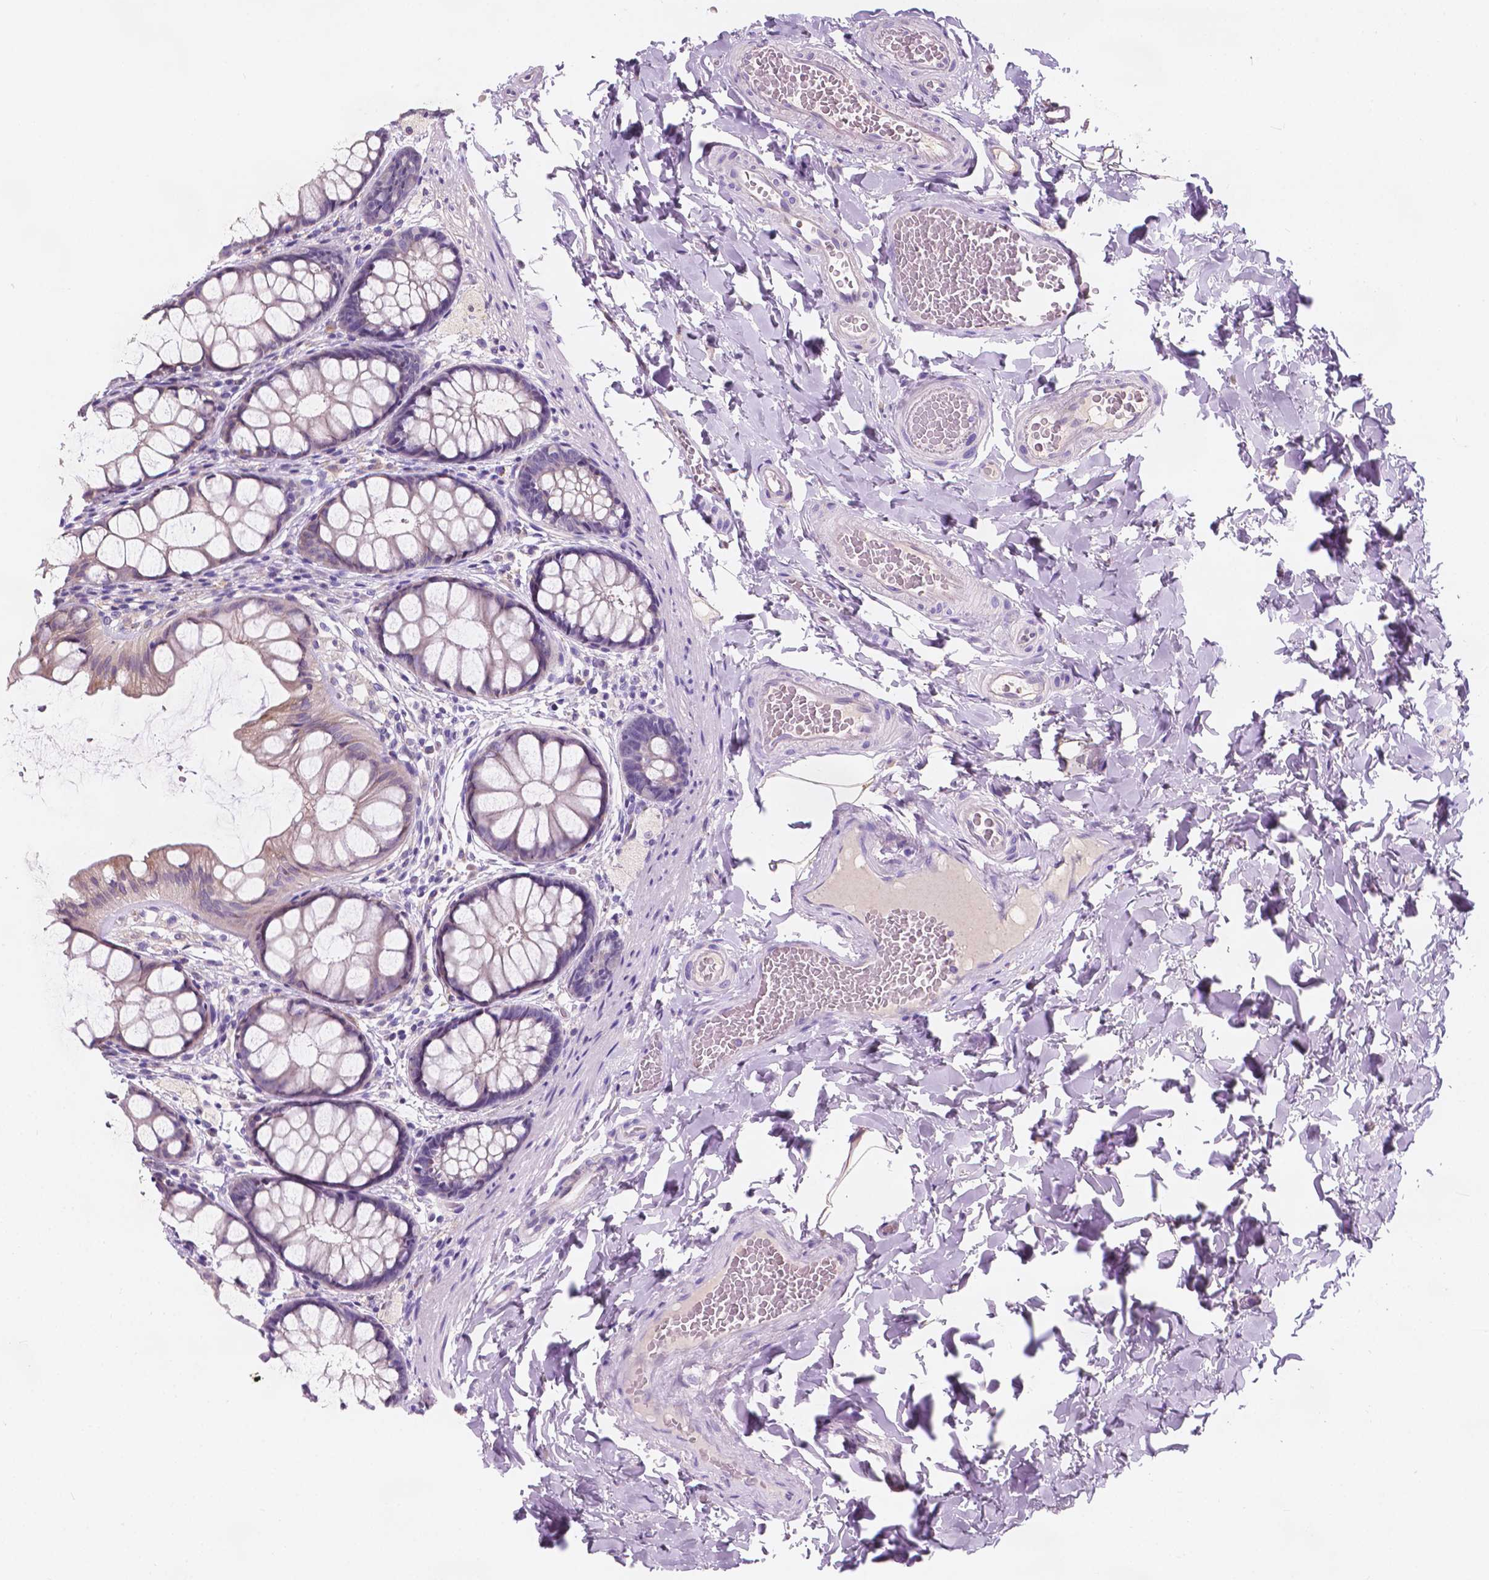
{"staining": {"intensity": "negative", "quantity": "none", "location": "none"}, "tissue": "colon", "cell_type": "Endothelial cells", "image_type": "normal", "snomed": [{"axis": "morphology", "description": "Normal tissue, NOS"}, {"axis": "topography", "description": "Colon"}], "caption": "IHC image of normal colon stained for a protein (brown), which reveals no positivity in endothelial cells.", "gene": "IREB2", "patient": {"sex": "male", "age": 47}}